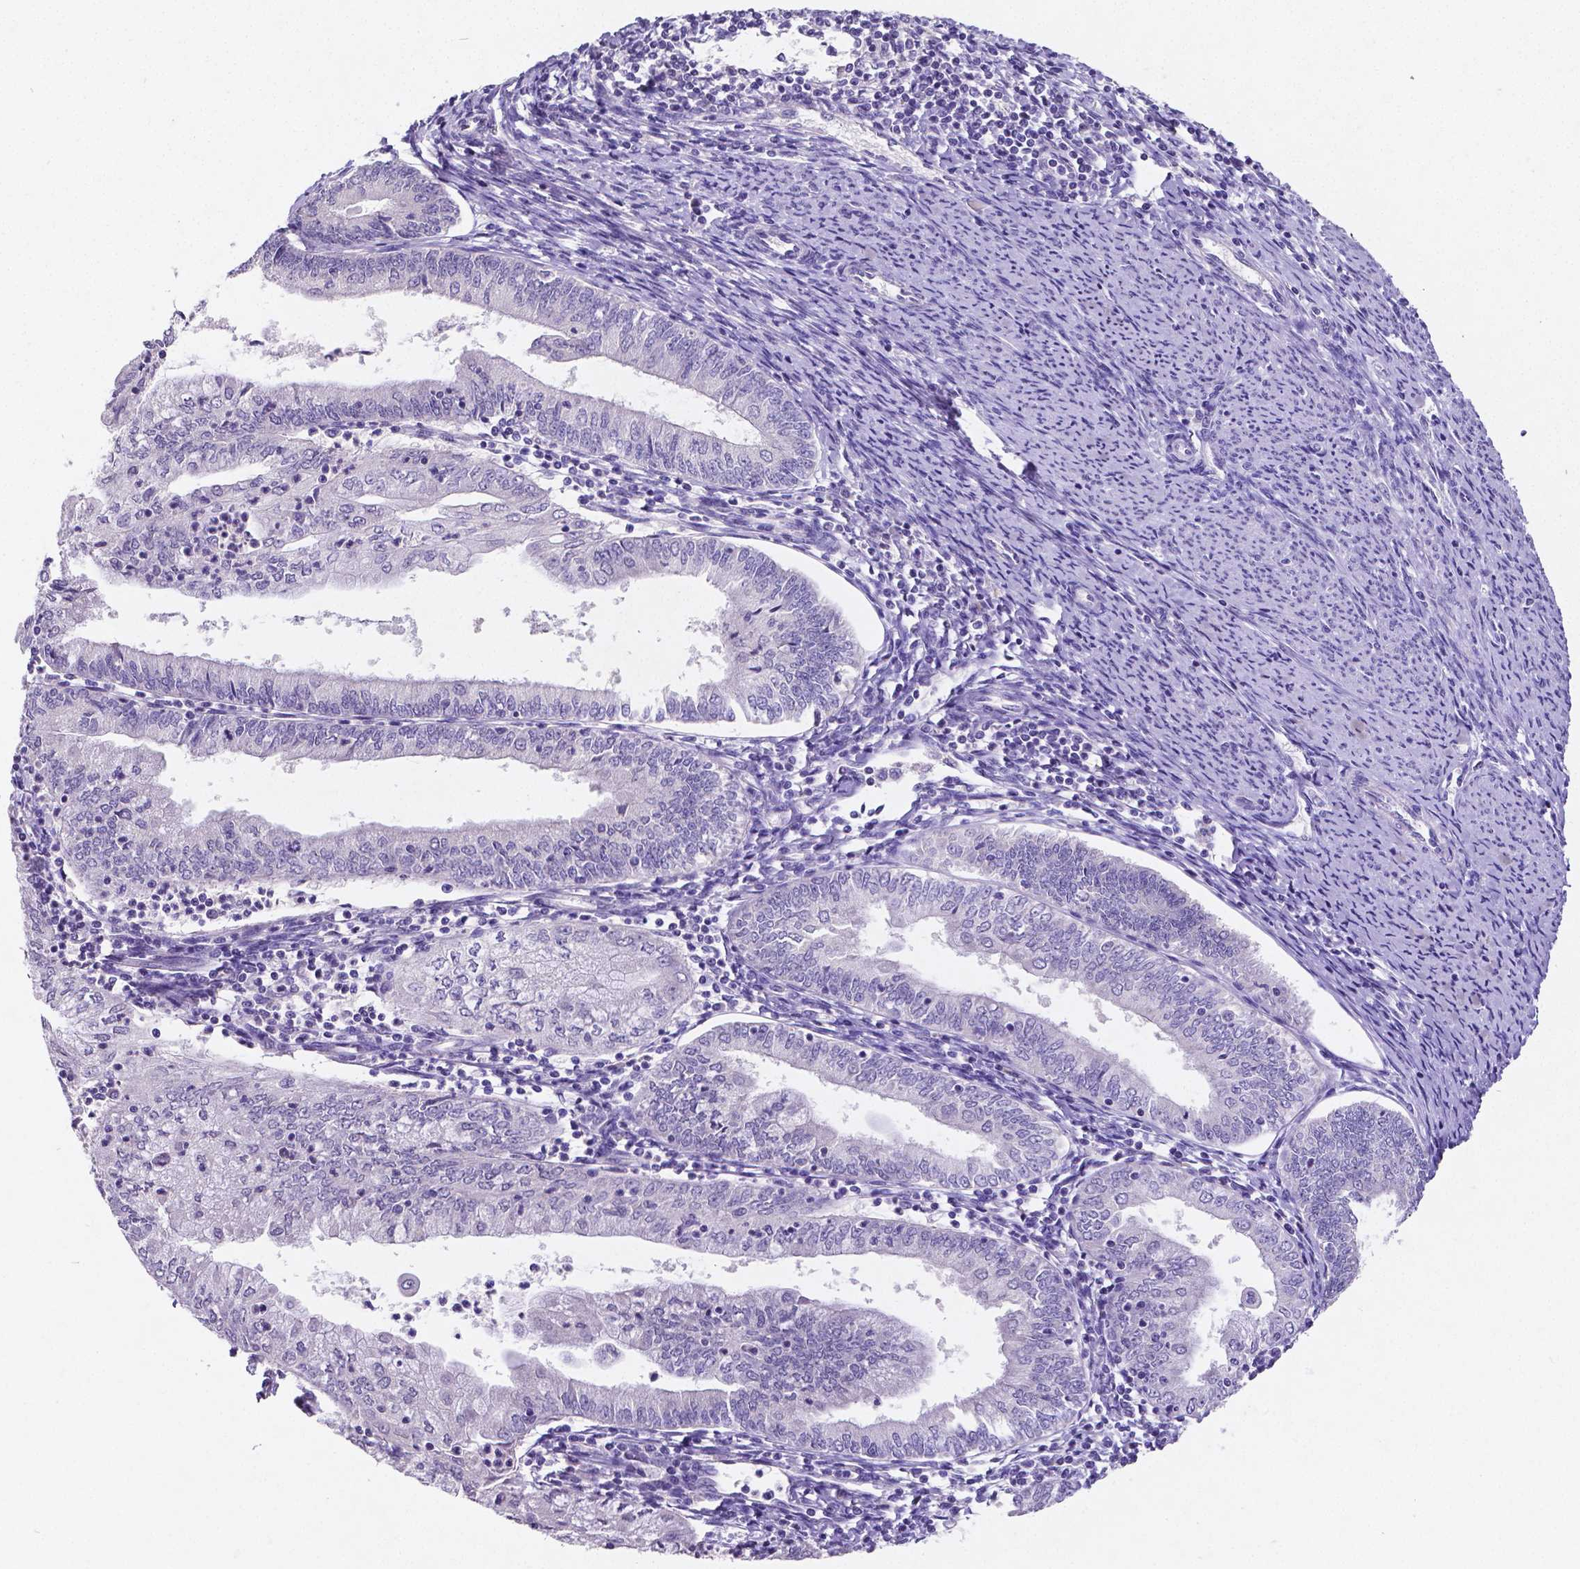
{"staining": {"intensity": "negative", "quantity": "none", "location": "none"}, "tissue": "endometrial cancer", "cell_type": "Tumor cells", "image_type": "cancer", "snomed": [{"axis": "morphology", "description": "Adenocarcinoma, NOS"}, {"axis": "topography", "description": "Endometrium"}], "caption": "High power microscopy image of an immunohistochemistry image of adenocarcinoma (endometrial), revealing no significant positivity in tumor cells.", "gene": "SATB2", "patient": {"sex": "female", "age": 55}}